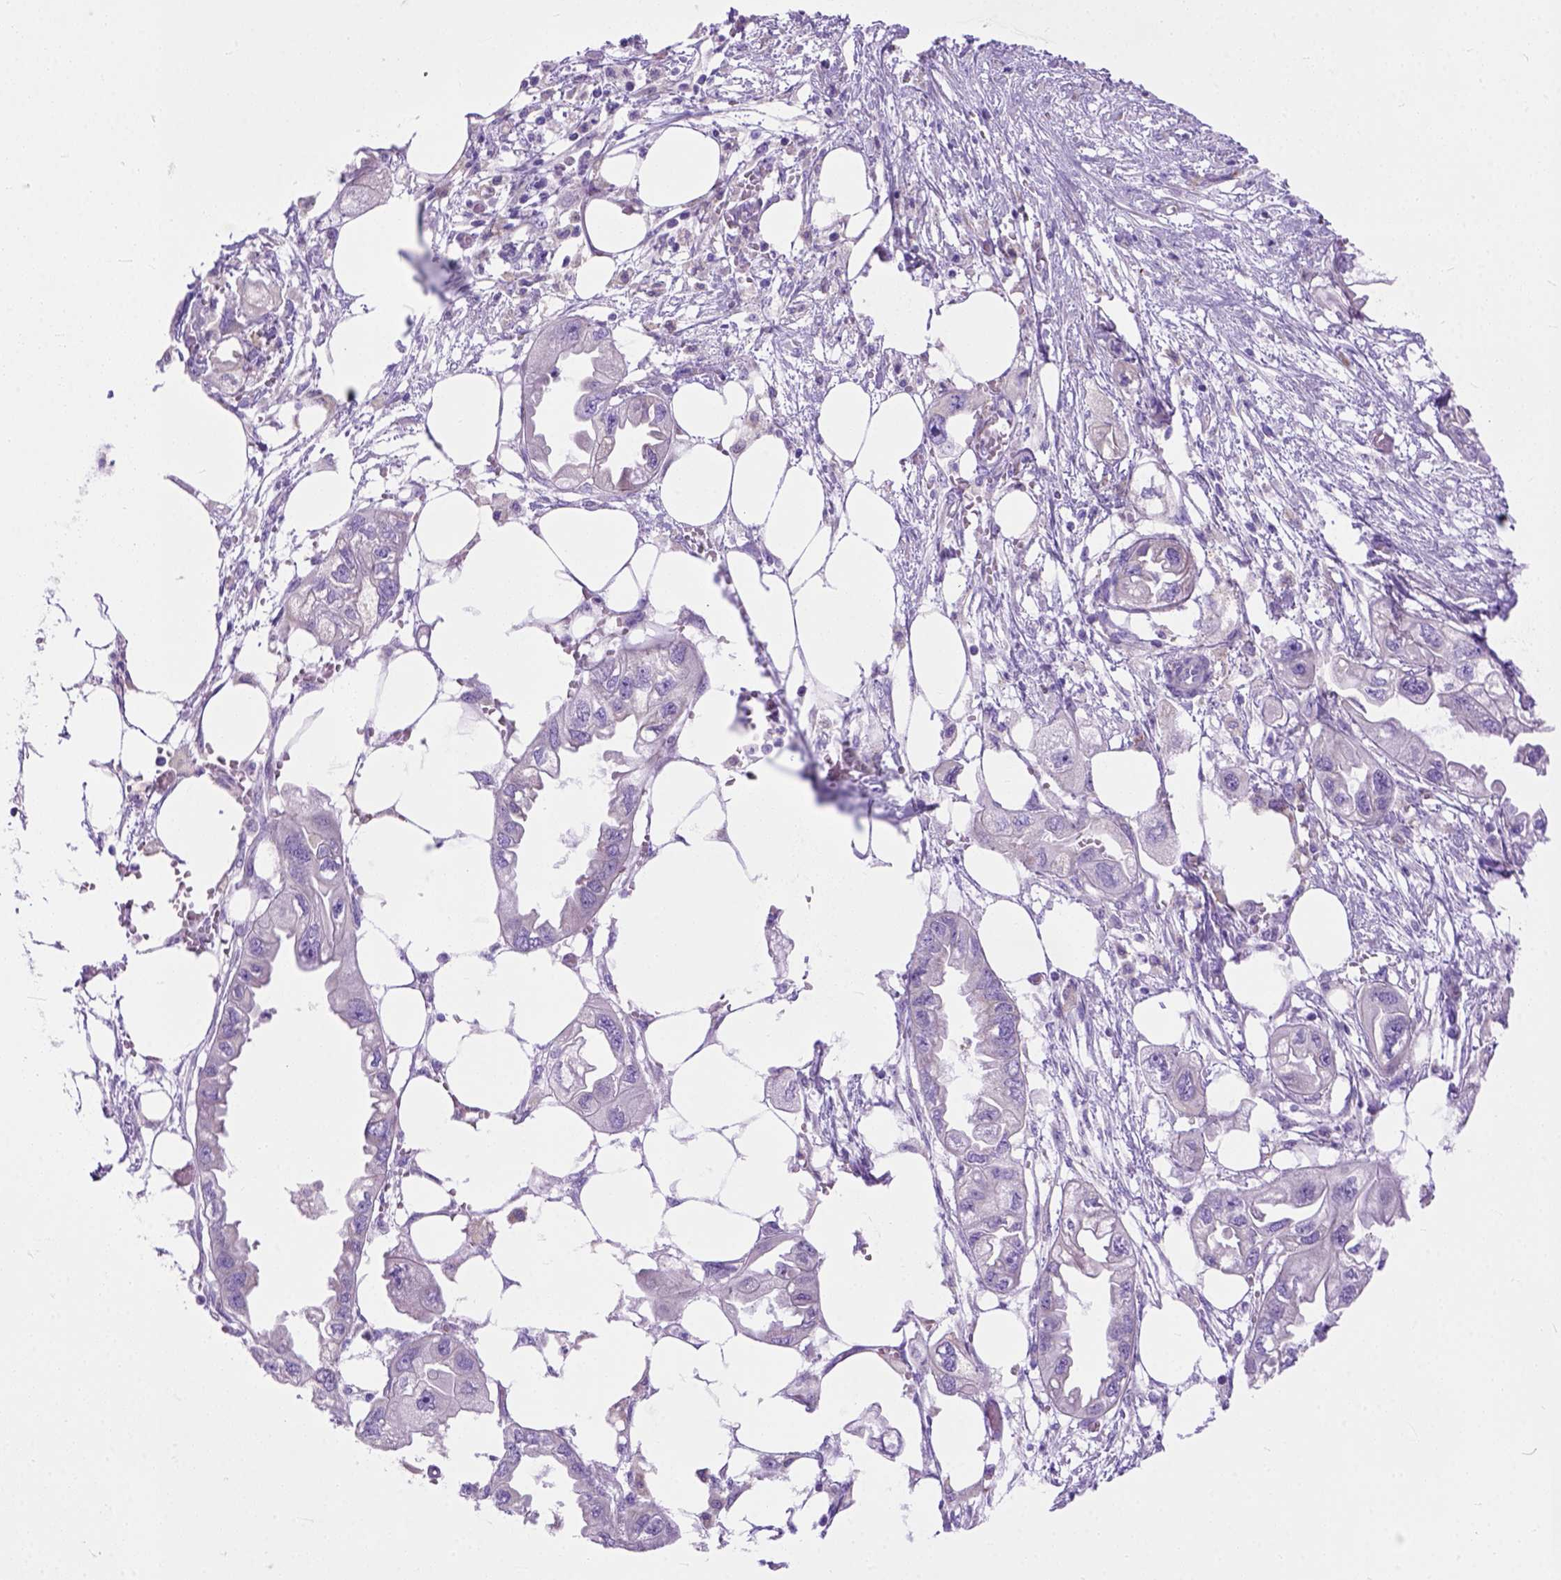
{"staining": {"intensity": "negative", "quantity": "none", "location": "none"}, "tissue": "endometrial cancer", "cell_type": "Tumor cells", "image_type": "cancer", "snomed": [{"axis": "morphology", "description": "Adenocarcinoma, NOS"}, {"axis": "morphology", "description": "Adenocarcinoma, metastatic, NOS"}, {"axis": "topography", "description": "Adipose tissue"}, {"axis": "topography", "description": "Endometrium"}], "caption": "Endometrial cancer stained for a protein using IHC exhibits no positivity tumor cells.", "gene": "PLK4", "patient": {"sex": "female", "age": 67}}